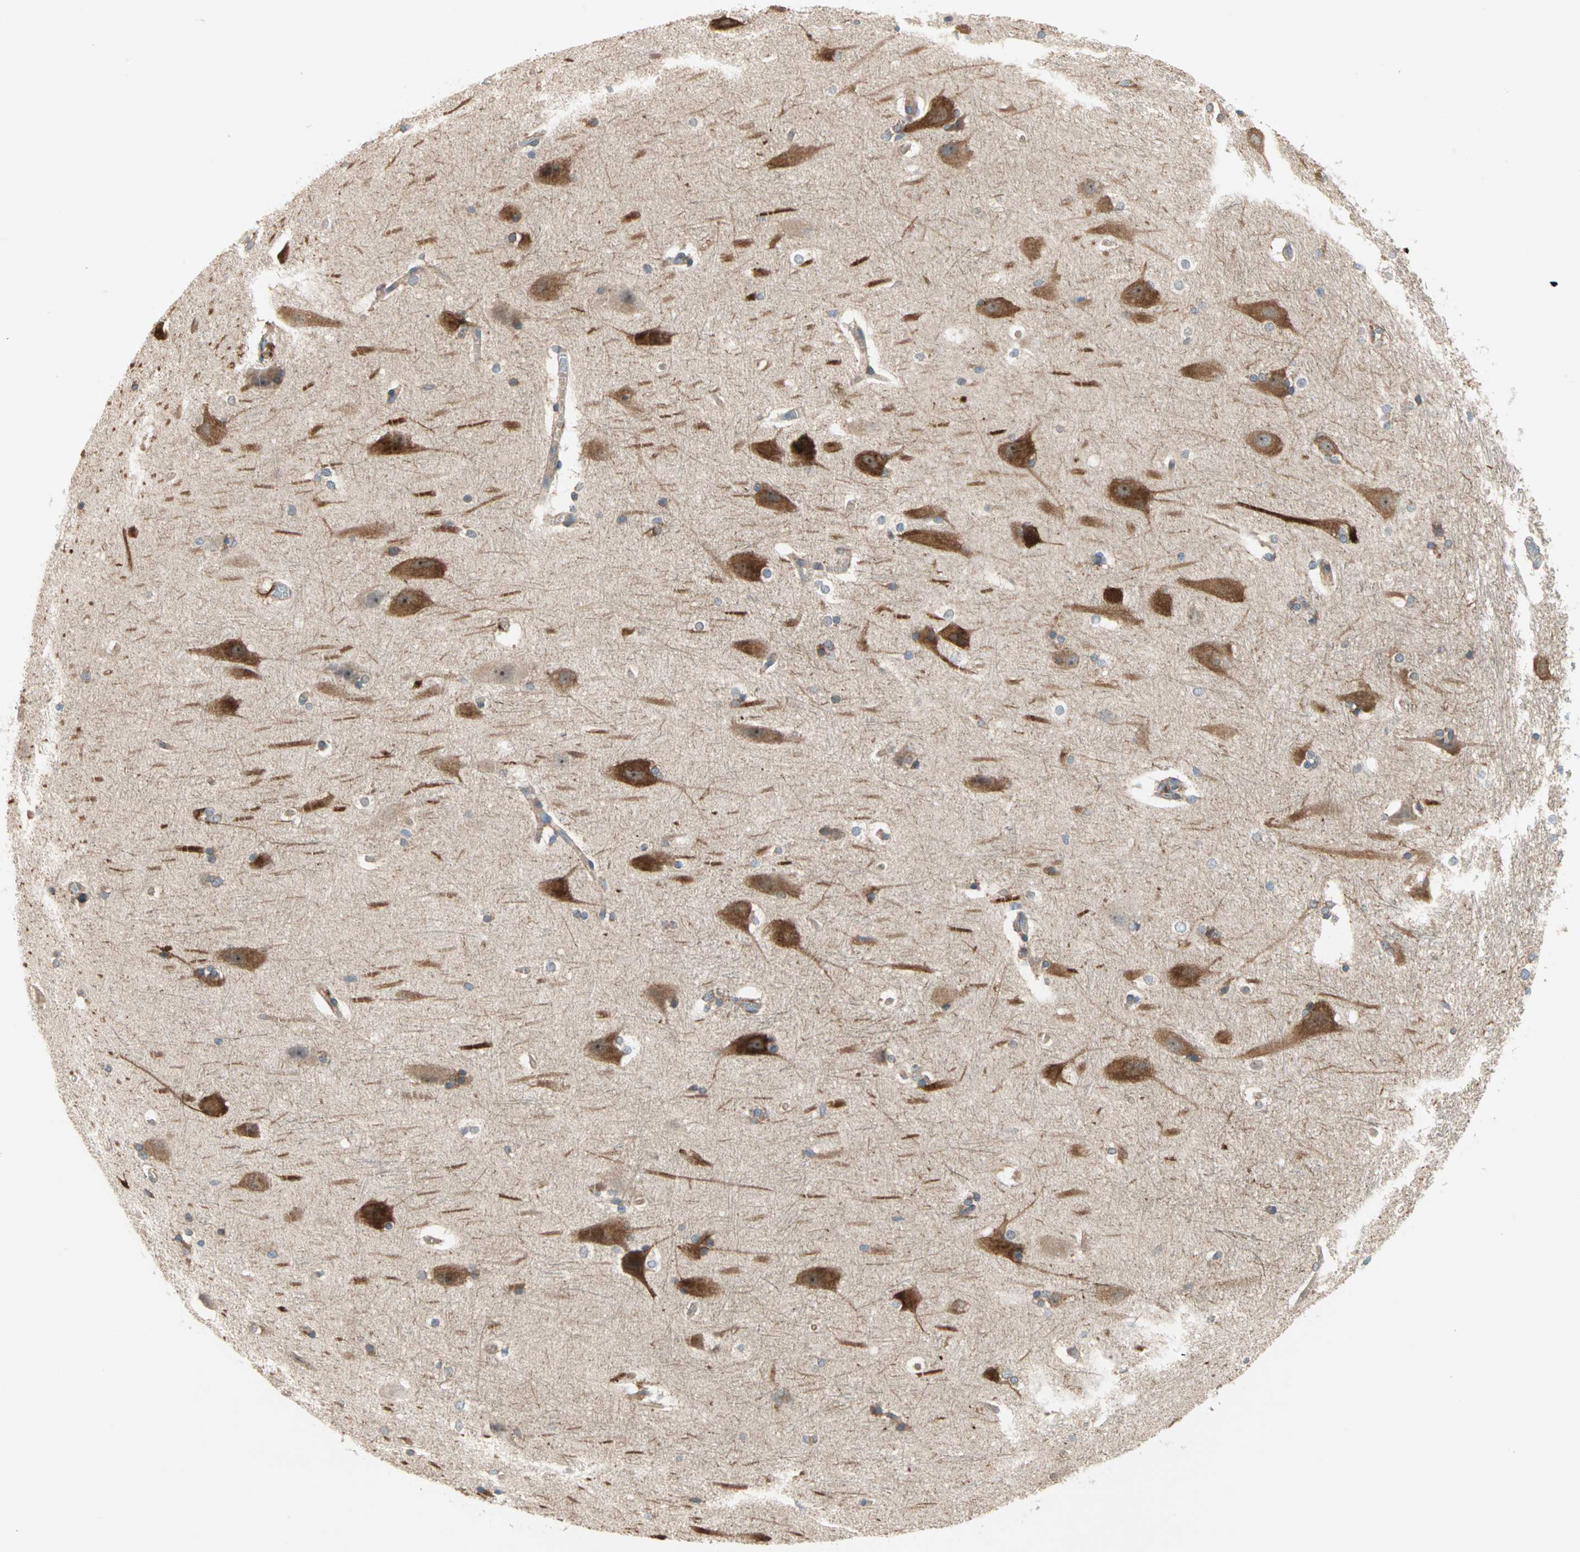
{"staining": {"intensity": "moderate", "quantity": "25%-75%", "location": "cytoplasmic/membranous"}, "tissue": "hippocampus", "cell_type": "Glial cells", "image_type": "normal", "snomed": [{"axis": "morphology", "description": "Normal tissue, NOS"}, {"axis": "topography", "description": "Hippocampus"}], "caption": "A photomicrograph of human hippocampus stained for a protein demonstrates moderate cytoplasmic/membranous brown staining in glial cells.", "gene": "PDE8A", "patient": {"sex": "female", "age": 19}}